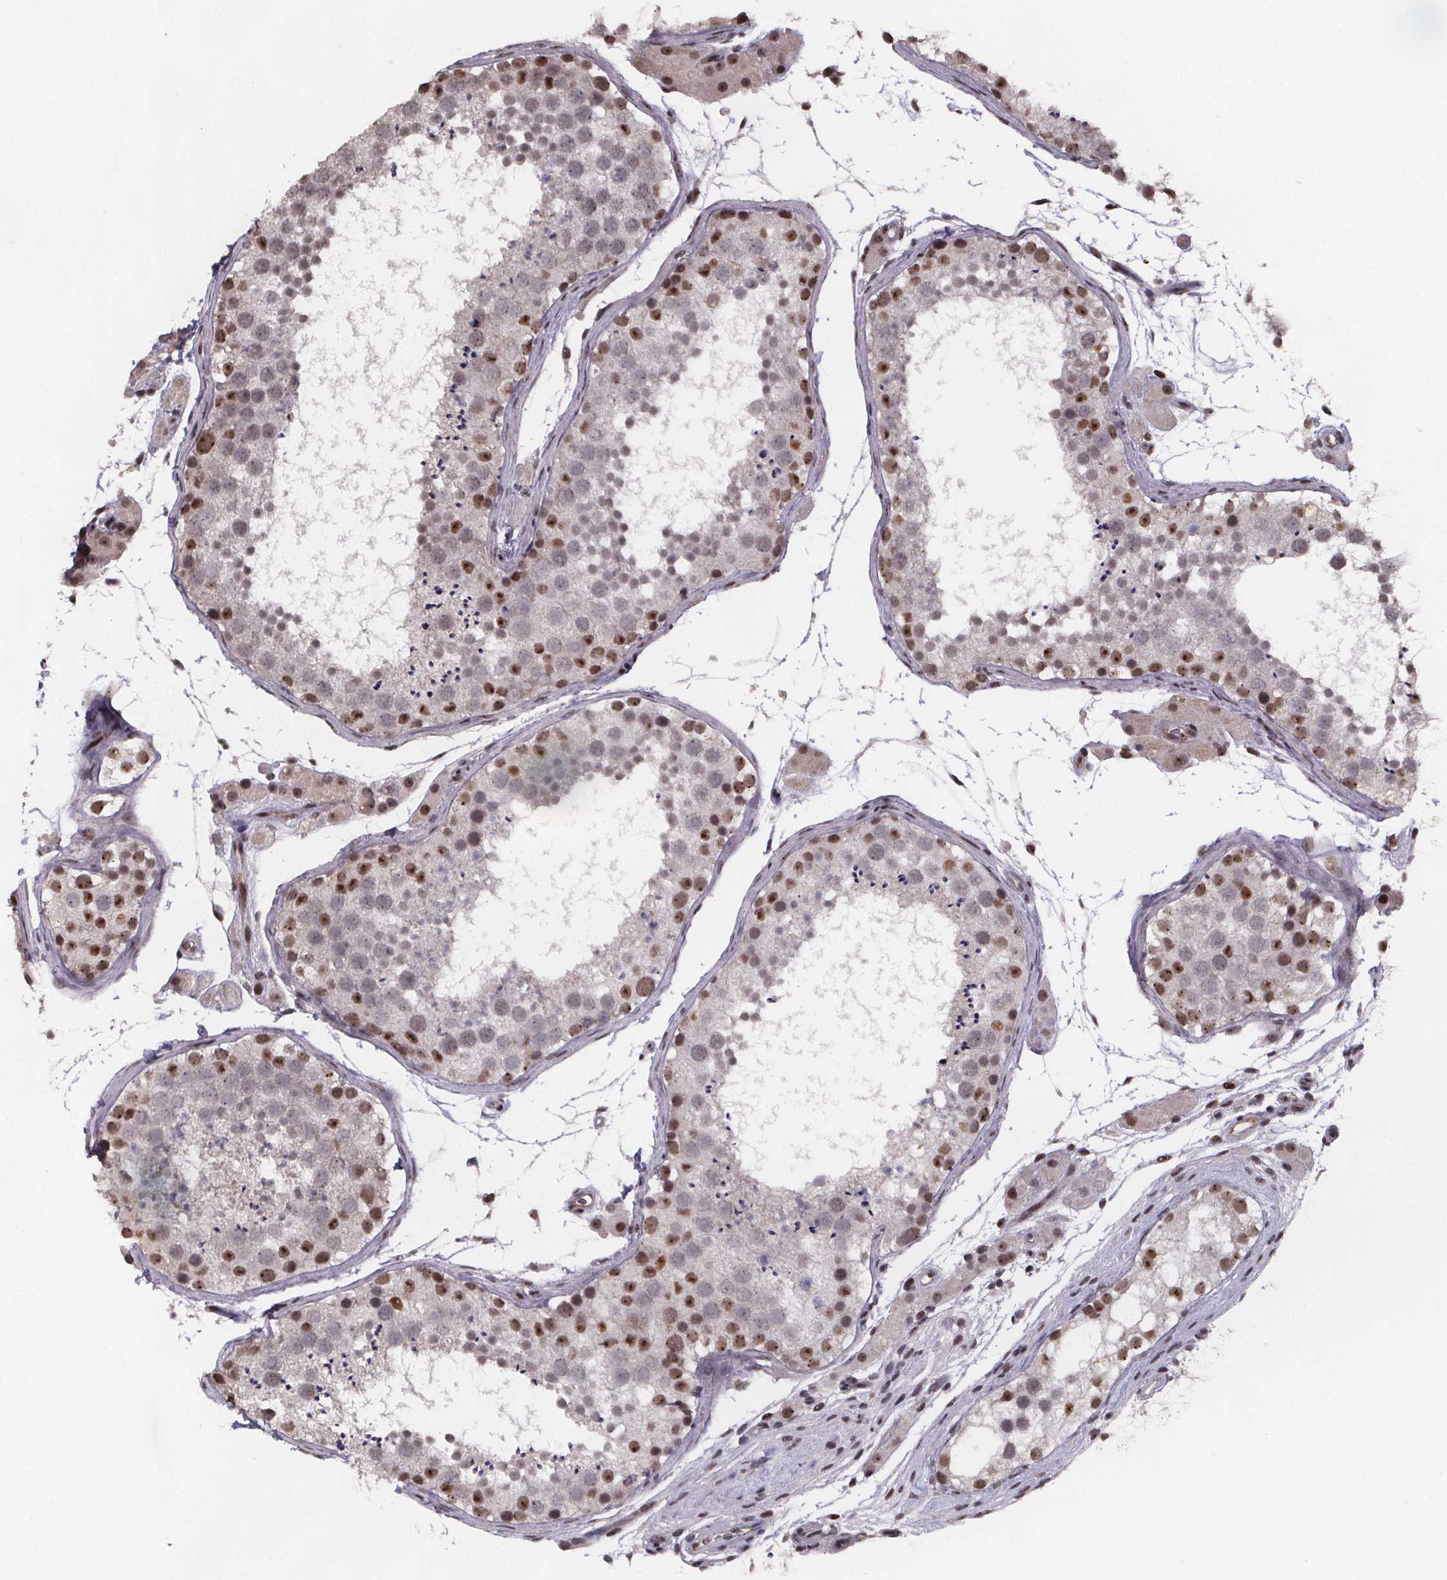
{"staining": {"intensity": "moderate", "quantity": "25%-75%", "location": "nuclear"}, "tissue": "testis", "cell_type": "Cells in seminiferous ducts", "image_type": "normal", "snomed": [{"axis": "morphology", "description": "Normal tissue, NOS"}, {"axis": "topography", "description": "Testis"}], "caption": "Immunohistochemistry photomicrograph of unremarkable testis: testis stained using IHC shows medium levels of moderate protein expression localized specifically in the nuclear of cells in seminiferous ducts, appearing as a nuclear brown color.", "gene": "U2SURP", "patient": {"sex": "male", "age": 41}}